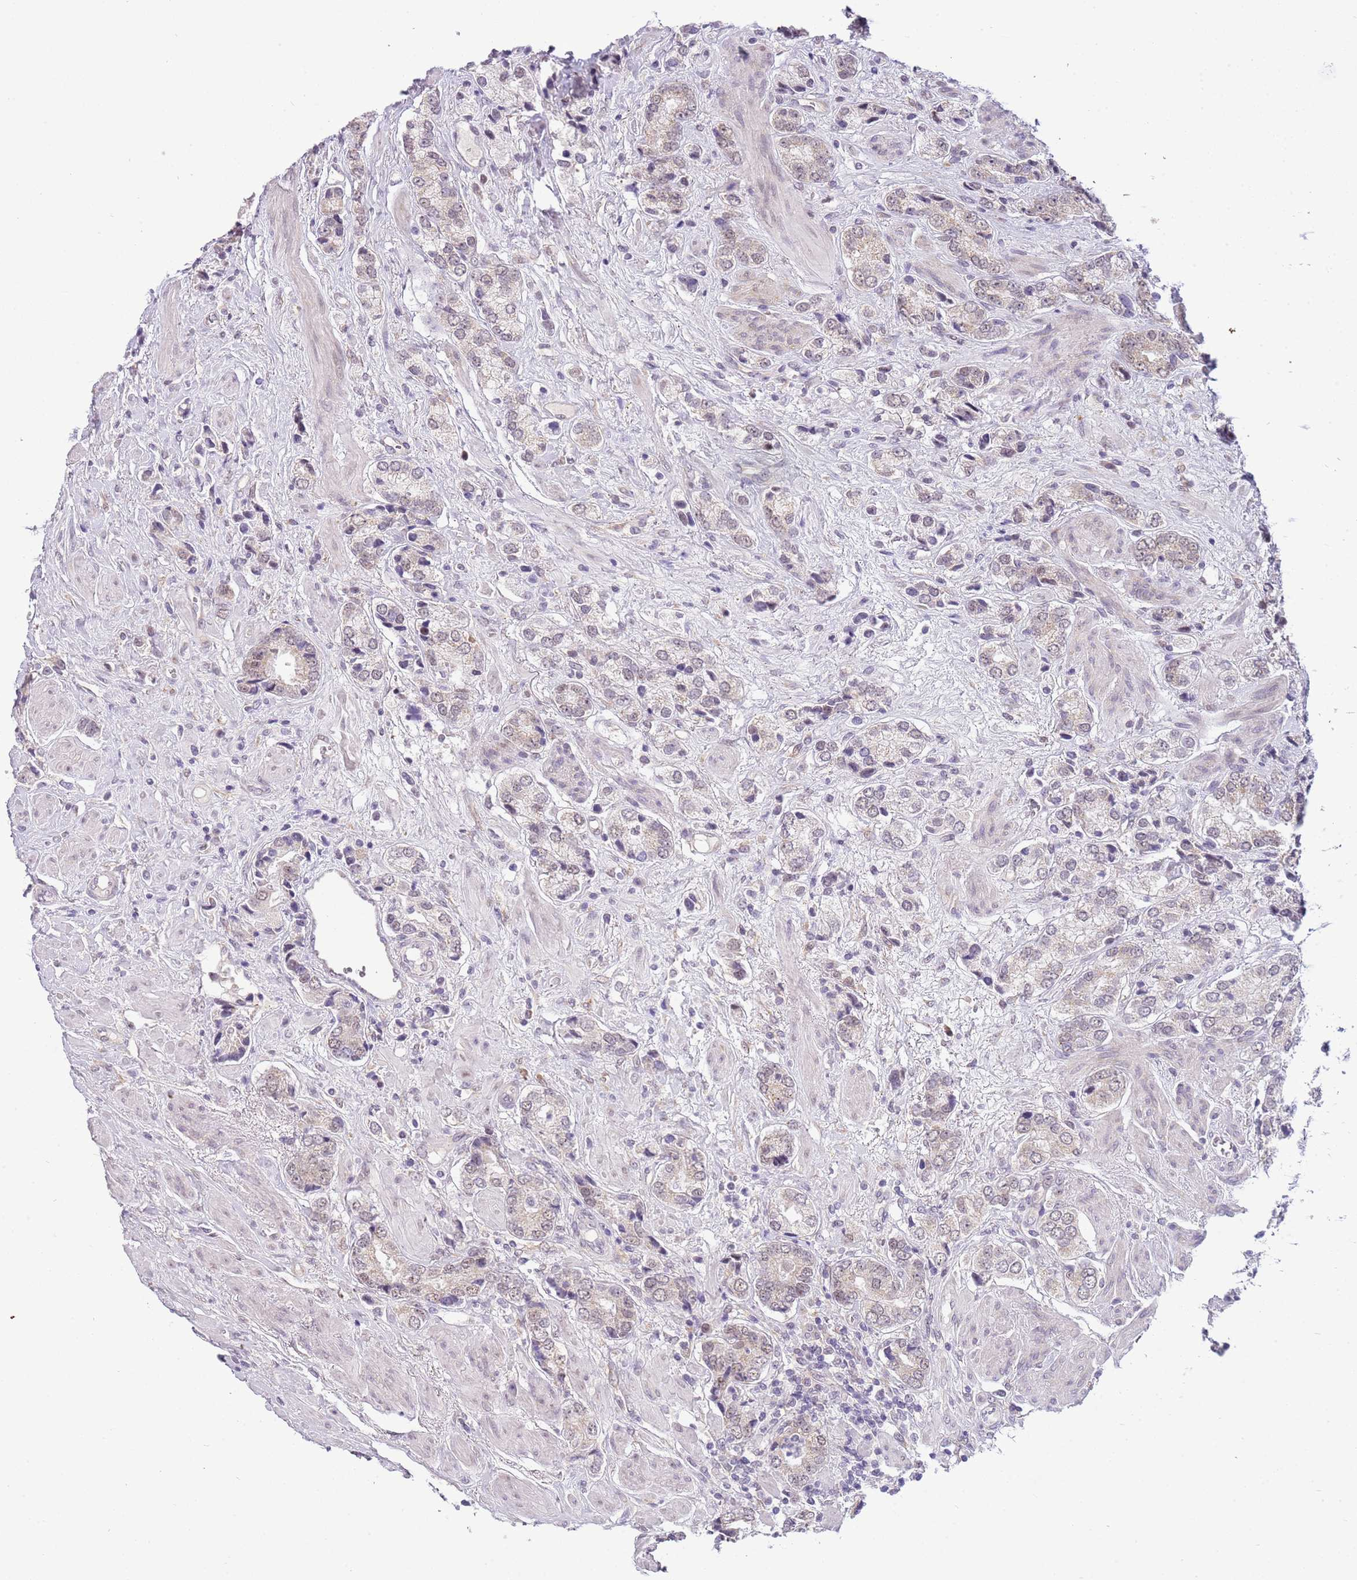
{"staining": {"intensity": "weak", "quantity": "<25%", "location": "nuclear"}, "tissue": "prostate cancer", "cell_type": "Tumor cells", "image_type": "cancer", "snomed": [{"axis": "morphology", "description": "Adenocarcinoma, High grade"}, {"axis": "topography", "description": "Prostate and seminal vesicle, NOS"}], "caption": "The micrograph exhibits no significant positivity in tumor cells of prostate high-grade adenocarcinoma. (DAB IHC with hematoxylin counter stain).", "gene": "FAM120C", "patient": {"sex": "male", "age": 64}}